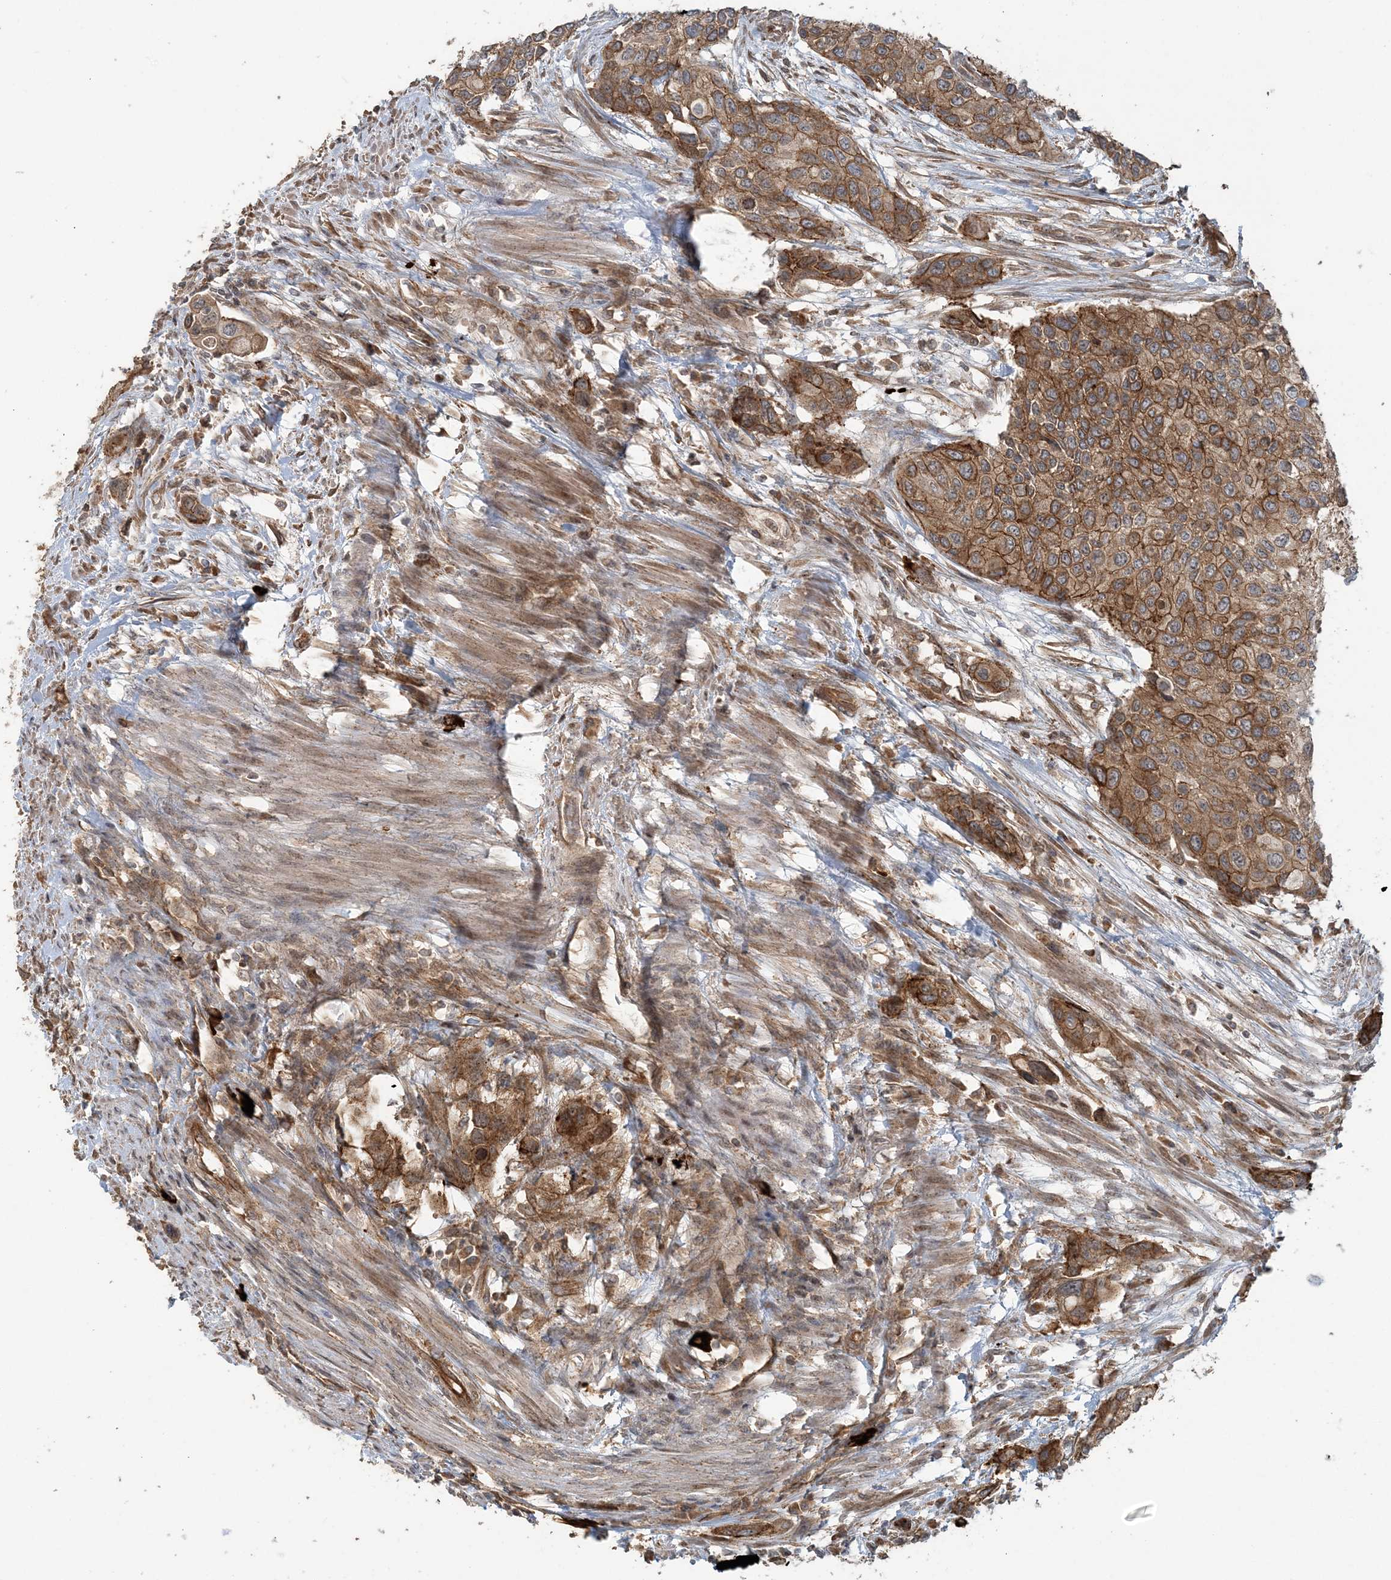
{"staining": {"intensity": "moderate", "quantity": ">75%", "location": "cytoplasmic/membranous"}, "tissue": "urothelial cancer", "cell_type": "Tumor cells", "image_type": "cancer", "snomed": [{"axis": "morphology", "description": "Normal tissue, NOS"}, {"axis": "morphology", "description": "Urothelial carcinoma, High grade"}, {"axis": "topography", "description": "Vascular tissue"}, {"axis": "topography", "description": "Urinary bladder"}], "caption": "Moderate cytoplasmic/membranous protein expression is appreciated in about >75% of tumor cells in urothelial cancer.", "gene": "STIM2", "patient": {"sex": "female", "age": 56}}